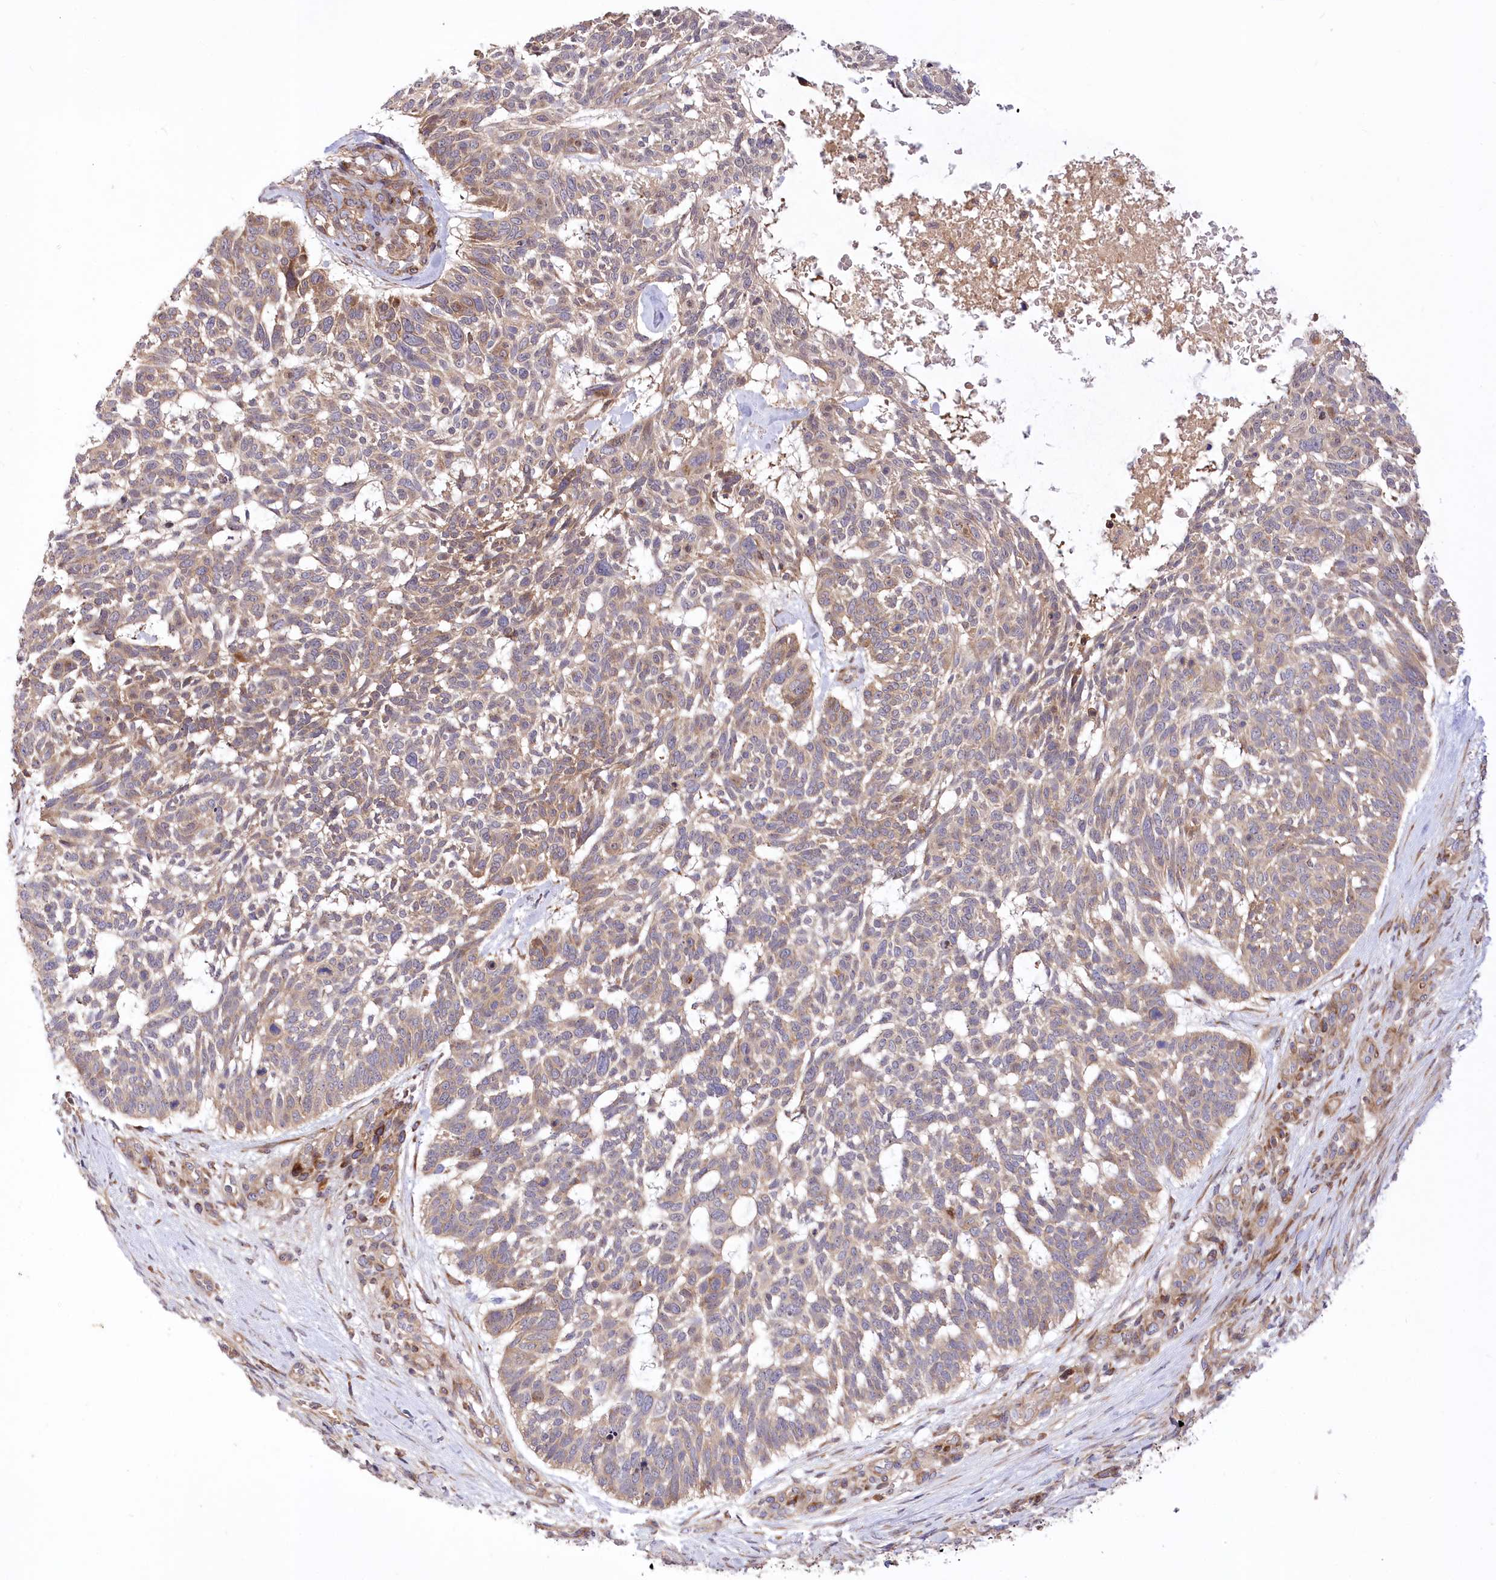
{"staining": {"intensity": "weak", "quantity": ">75%", "location": "cytoplasmic/membranous"}, "tissue": "skin cancer", "cell_type": "Tumor cells", "image_type": "cancer", "snomed": [{"axis": "morphology", "description": "Basal cell carcinoma"}, {"axis": "topography", "description": "Skin"}], "caption": "Immunohistochemistry (IHC) micrograph of human skin cancer (basal cell carcinoma) stained for a protein (brown), which shows low levels of weak cytoplasmic/membranous staining in about >75% of tumor cells.", "gene": "TRUB1", "patient": {"sex": "male", "age": 88}}